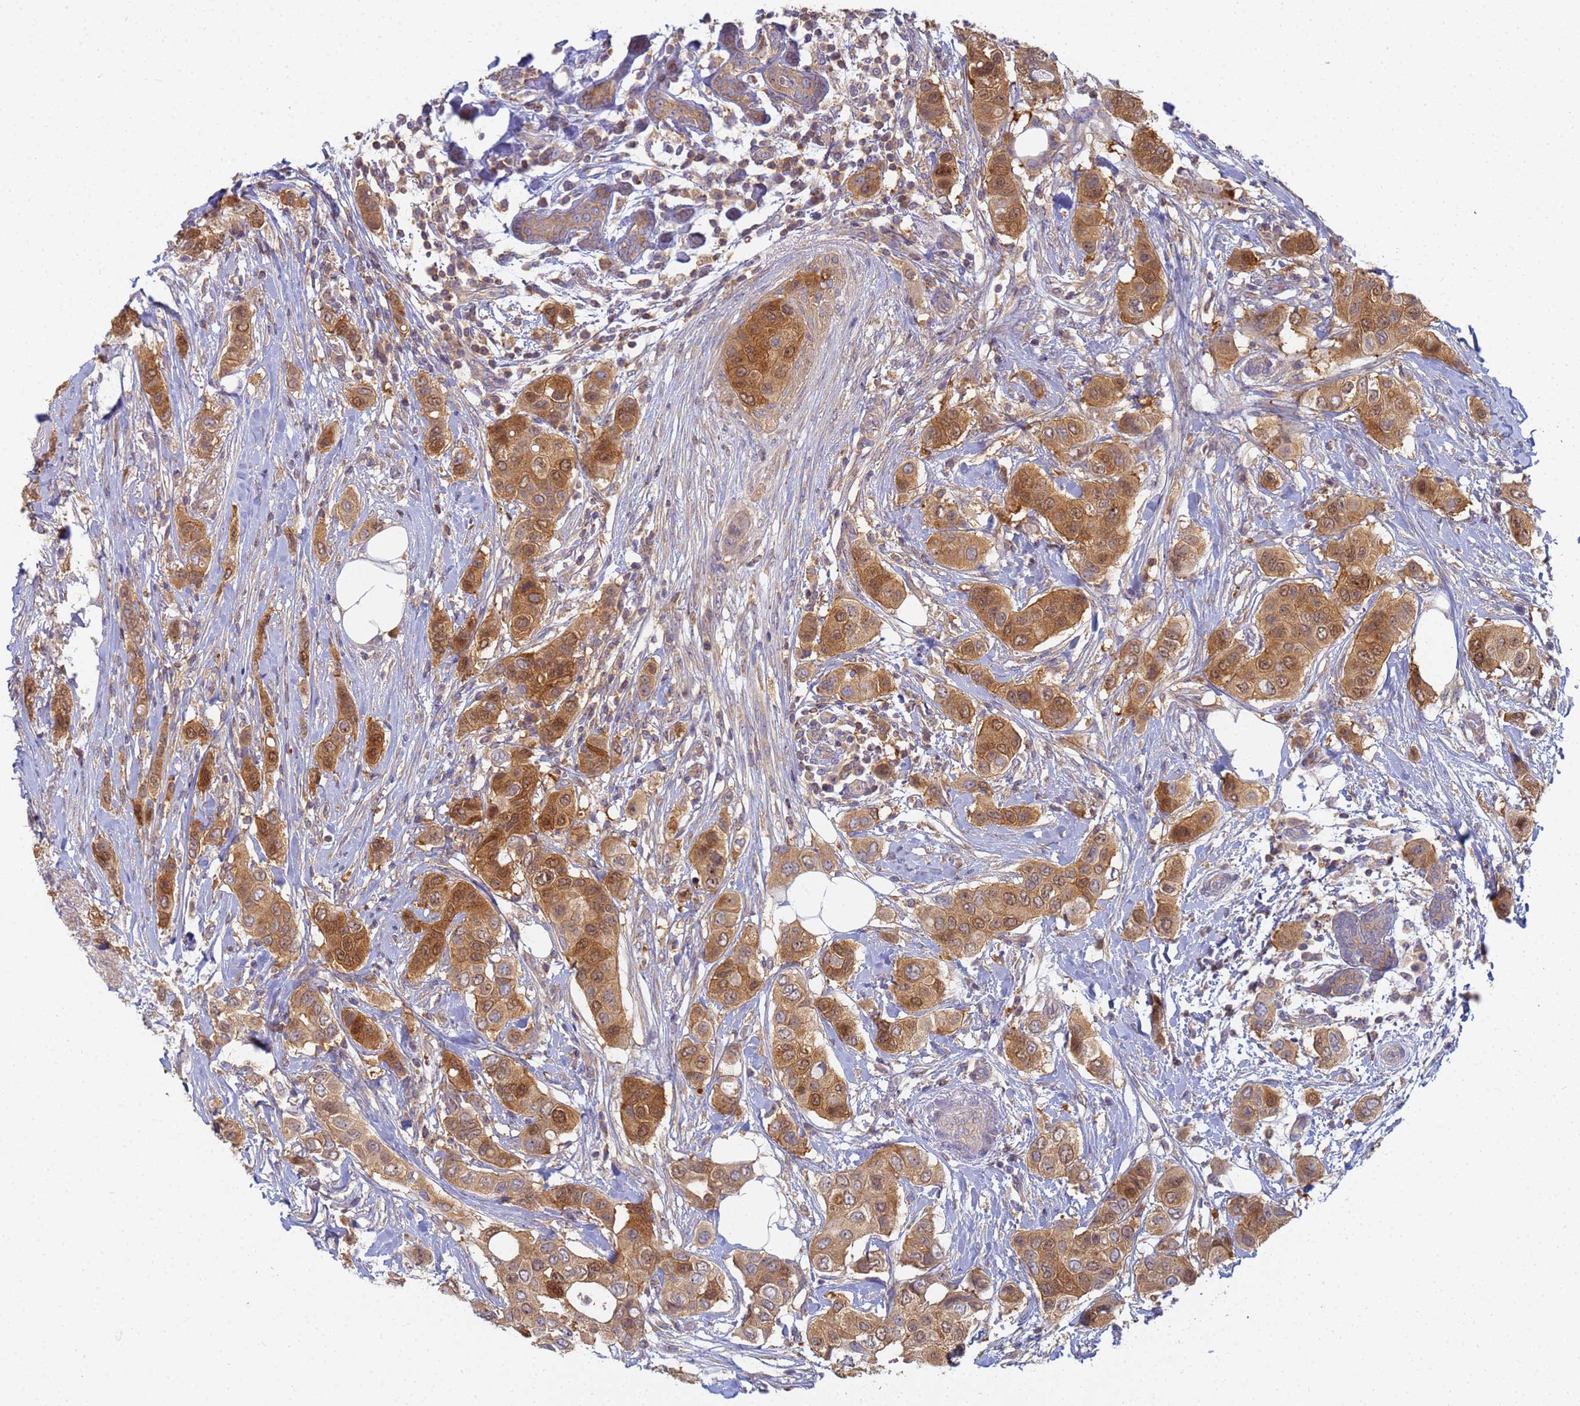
{"staining": {"intensity": "moderate", "quantity": ">75%", "location": "cytoplasmic/membranous,nuclear"}, "tissue": "breast cancer", "cell_type": "Tumor cells", "image_type": "cancer", "snomed": [{"axis": "morphology", "description": "Lobular carcinoma"}, {"axis": "topography", "description": "Breast"}], "caption": "Protein expression by immunohistochemistry reveals moderate cytoplasmic/membranous and nuclear staining in approximately >75% of tumor cells in lobular carcinoma (breast).", "gene": "SHARPIN", "patient": {"sex": "female", "age": 51}}